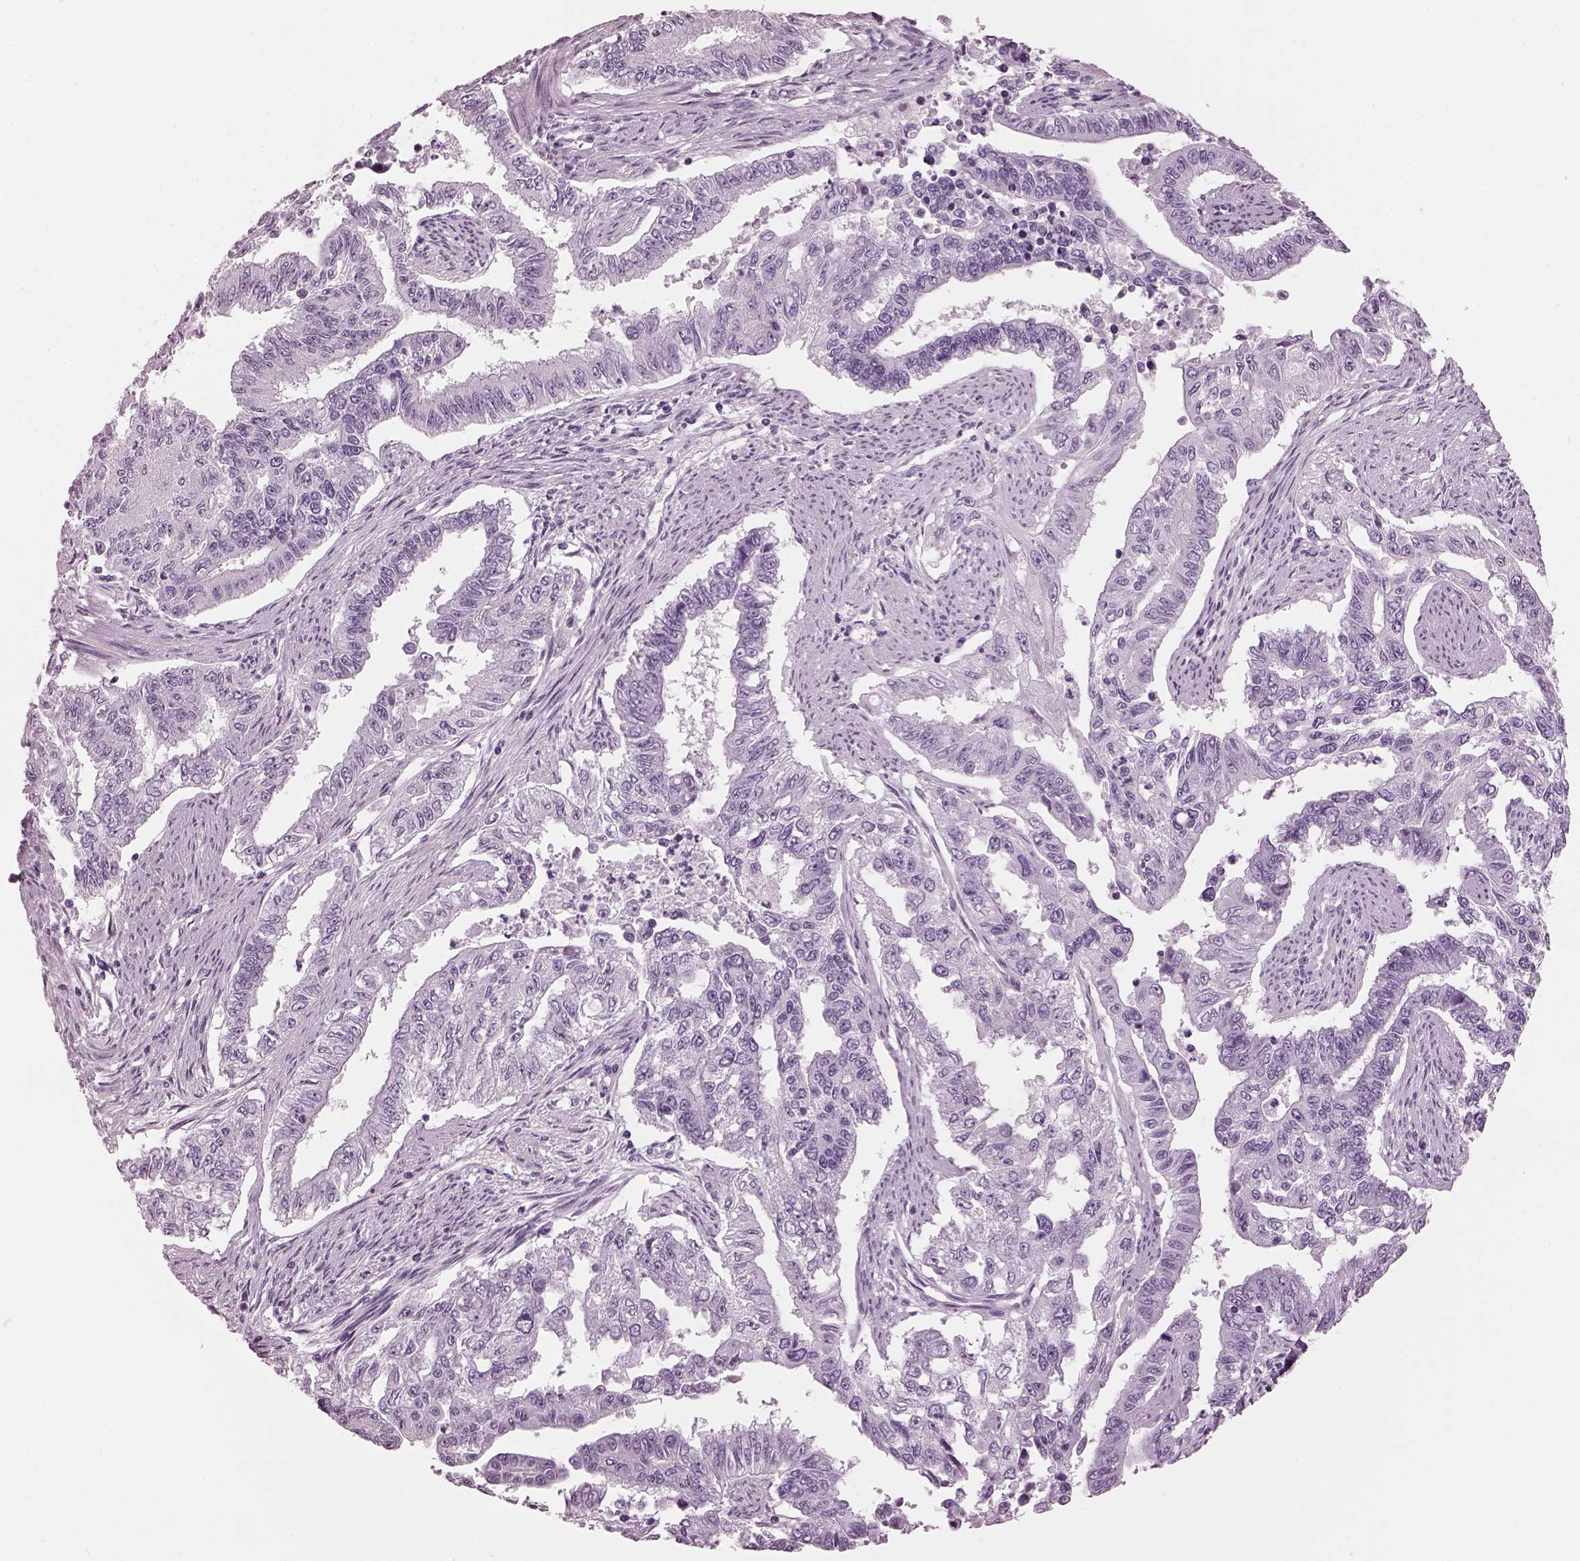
{"staining": {"intensity": "negative", "quantity": "none", "location": "none"}, "tissue": "endometrial cancer", "cell_type": "Tumor cells", "image_type": "cancer", "snomed": [{"axis": "morphology", "description": "Adenocarcinoma, NOS"}, {"axis": "topography", "description": "Uterus"}], "caption": "A high-resolution image shows IHC staining of endometrial cancer (adenocarcinoma), which demonstrates no significant expression in tumor cells.", "gene": "HYDIN", "patient": {"sex": "female", "age": 59}}